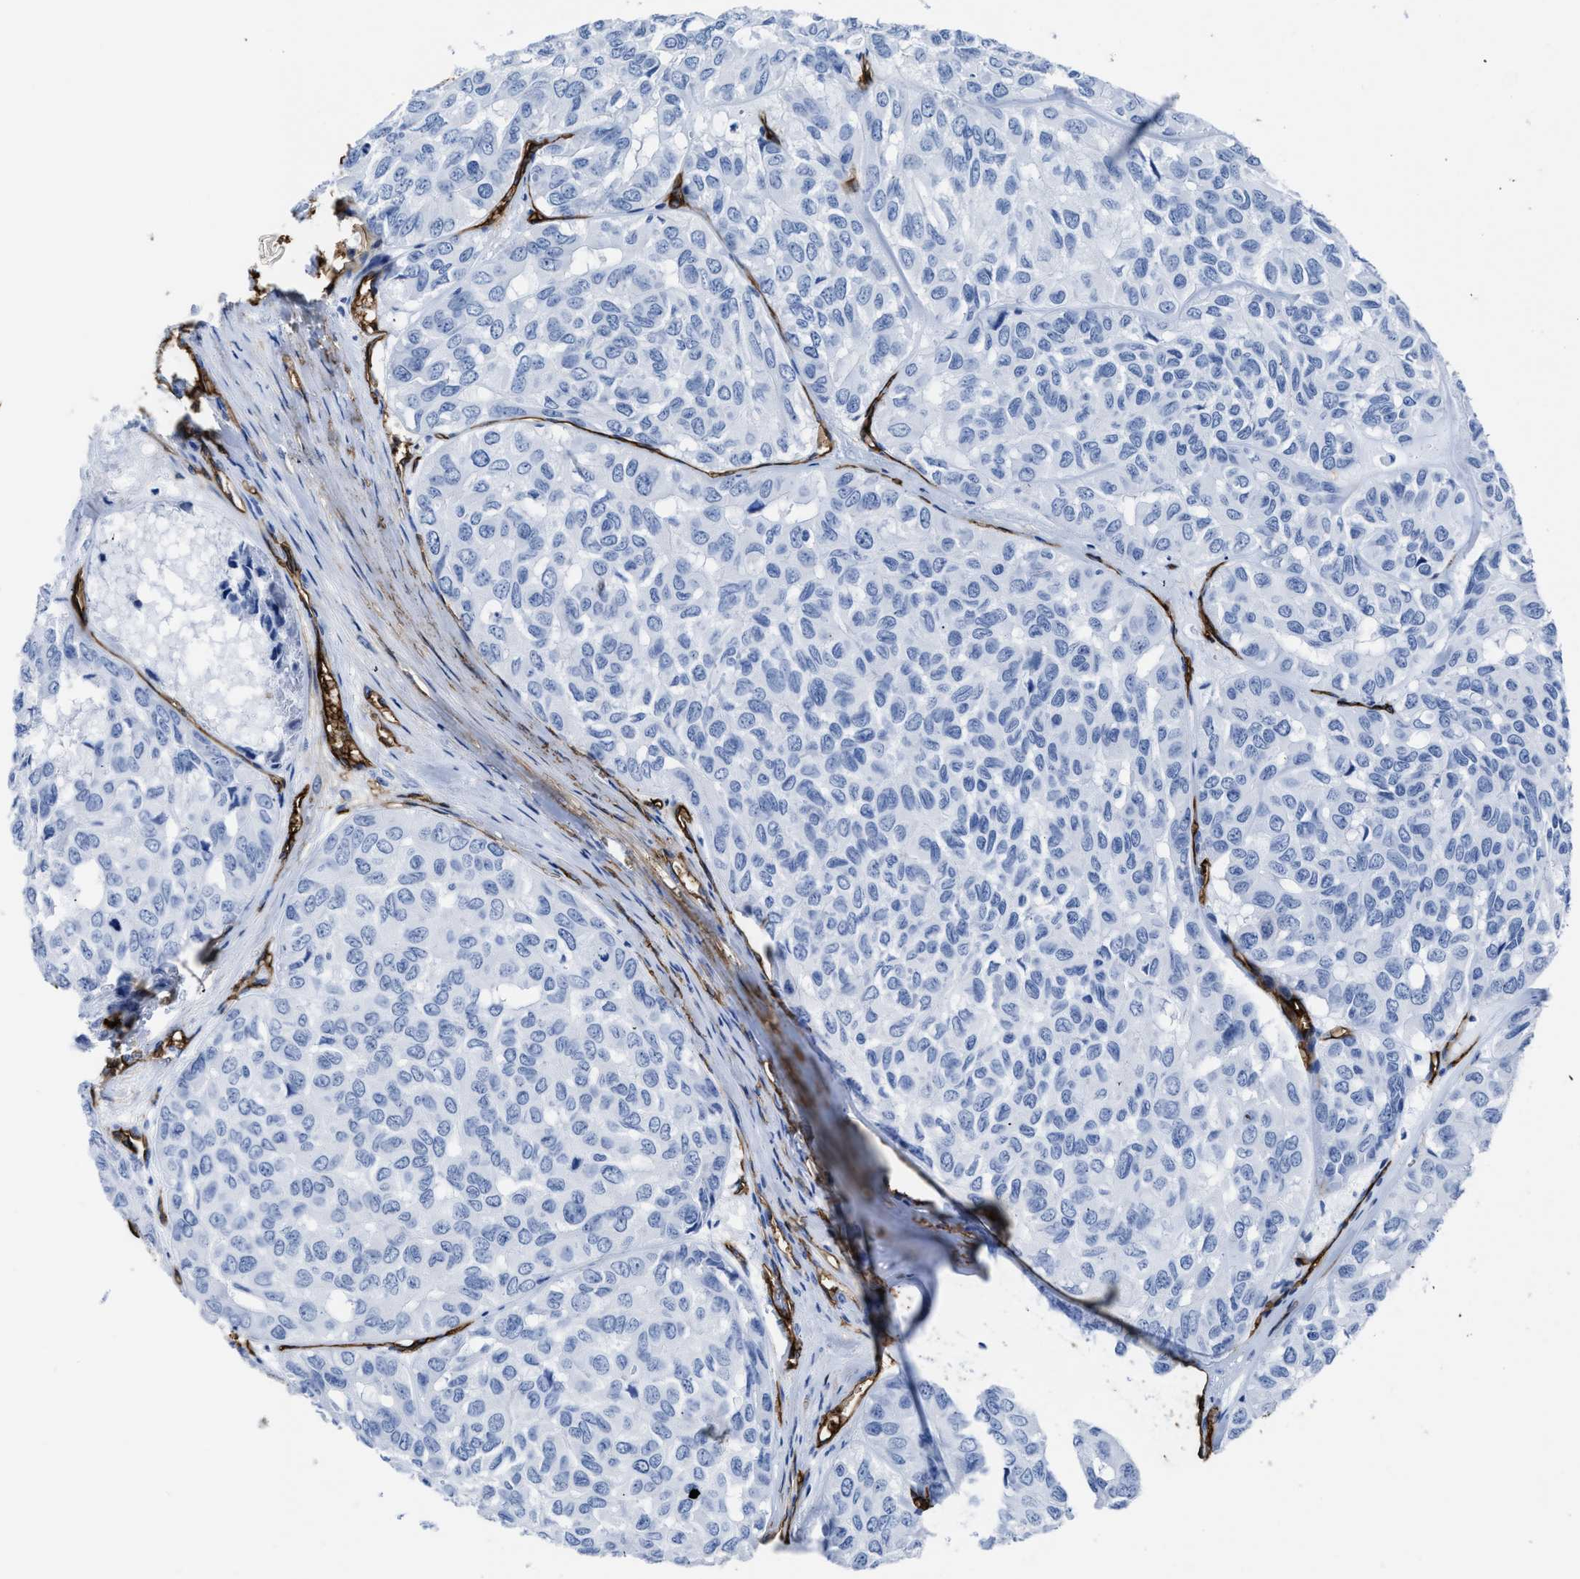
{"staining": {"intensity": "negative", "quantity": "none", "location": "none"}, "tissue": "head and neck cancer", "cell_type": "Tumor cells", "image_type": "cancer", "snomed": [{"axis": "morphology", "description": "Adenocarcinoma, NOS"}, {"axis": "topography", "description": "Salivary gland, NOS"}, {"axis": "topography", "description": "Head-Neck"}], "caption": "Adenocarcinoma (head and neck) stained for a protein using immunohistochemistry (IHC) demonstrates no positivity tumor cells.", "gene": "AQP1", "patient": {"sex": "female", "age": 76}}